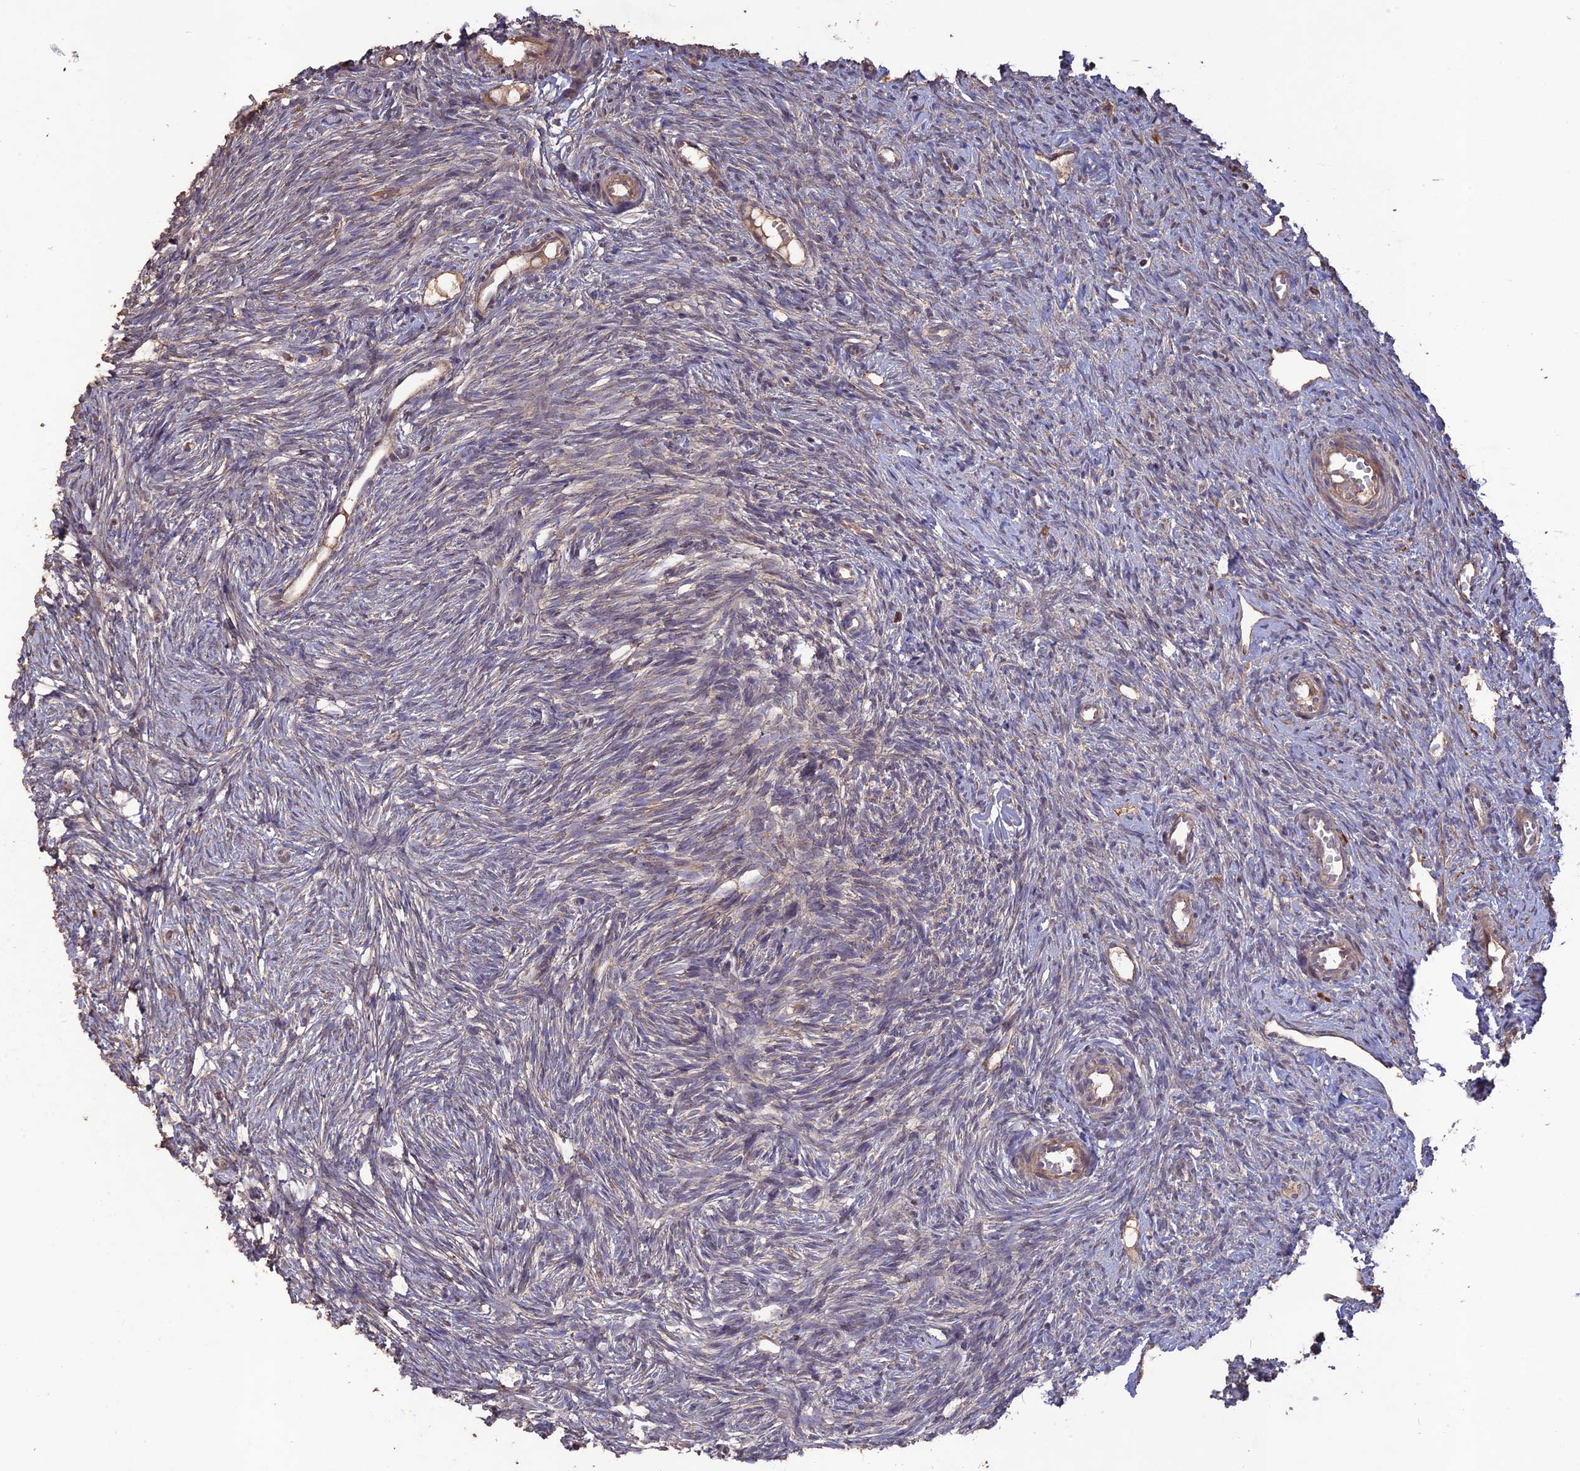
{"staining": {"intensity": "moderate", "quantity": ">75%", "location": "cytoplasmic/membranous"}, "tissue": "ovary", "cell_type": "Follicle cells", "image_type": "normal", "snomed": [{"axis": "morphology", "description": "Normal tissue, NOS"}, {"axis": "topography", "description": "Ovary"}], "caption": "Follicle cells show medium levels of moderate cytoplasmic/membranous staining in about >75% of cells in normal ovary. (brown staining indicates protein expression, while blue staining denotes nuclei).", "gene": "LAYN", "patient": {"sex": "female", "age": 51}}